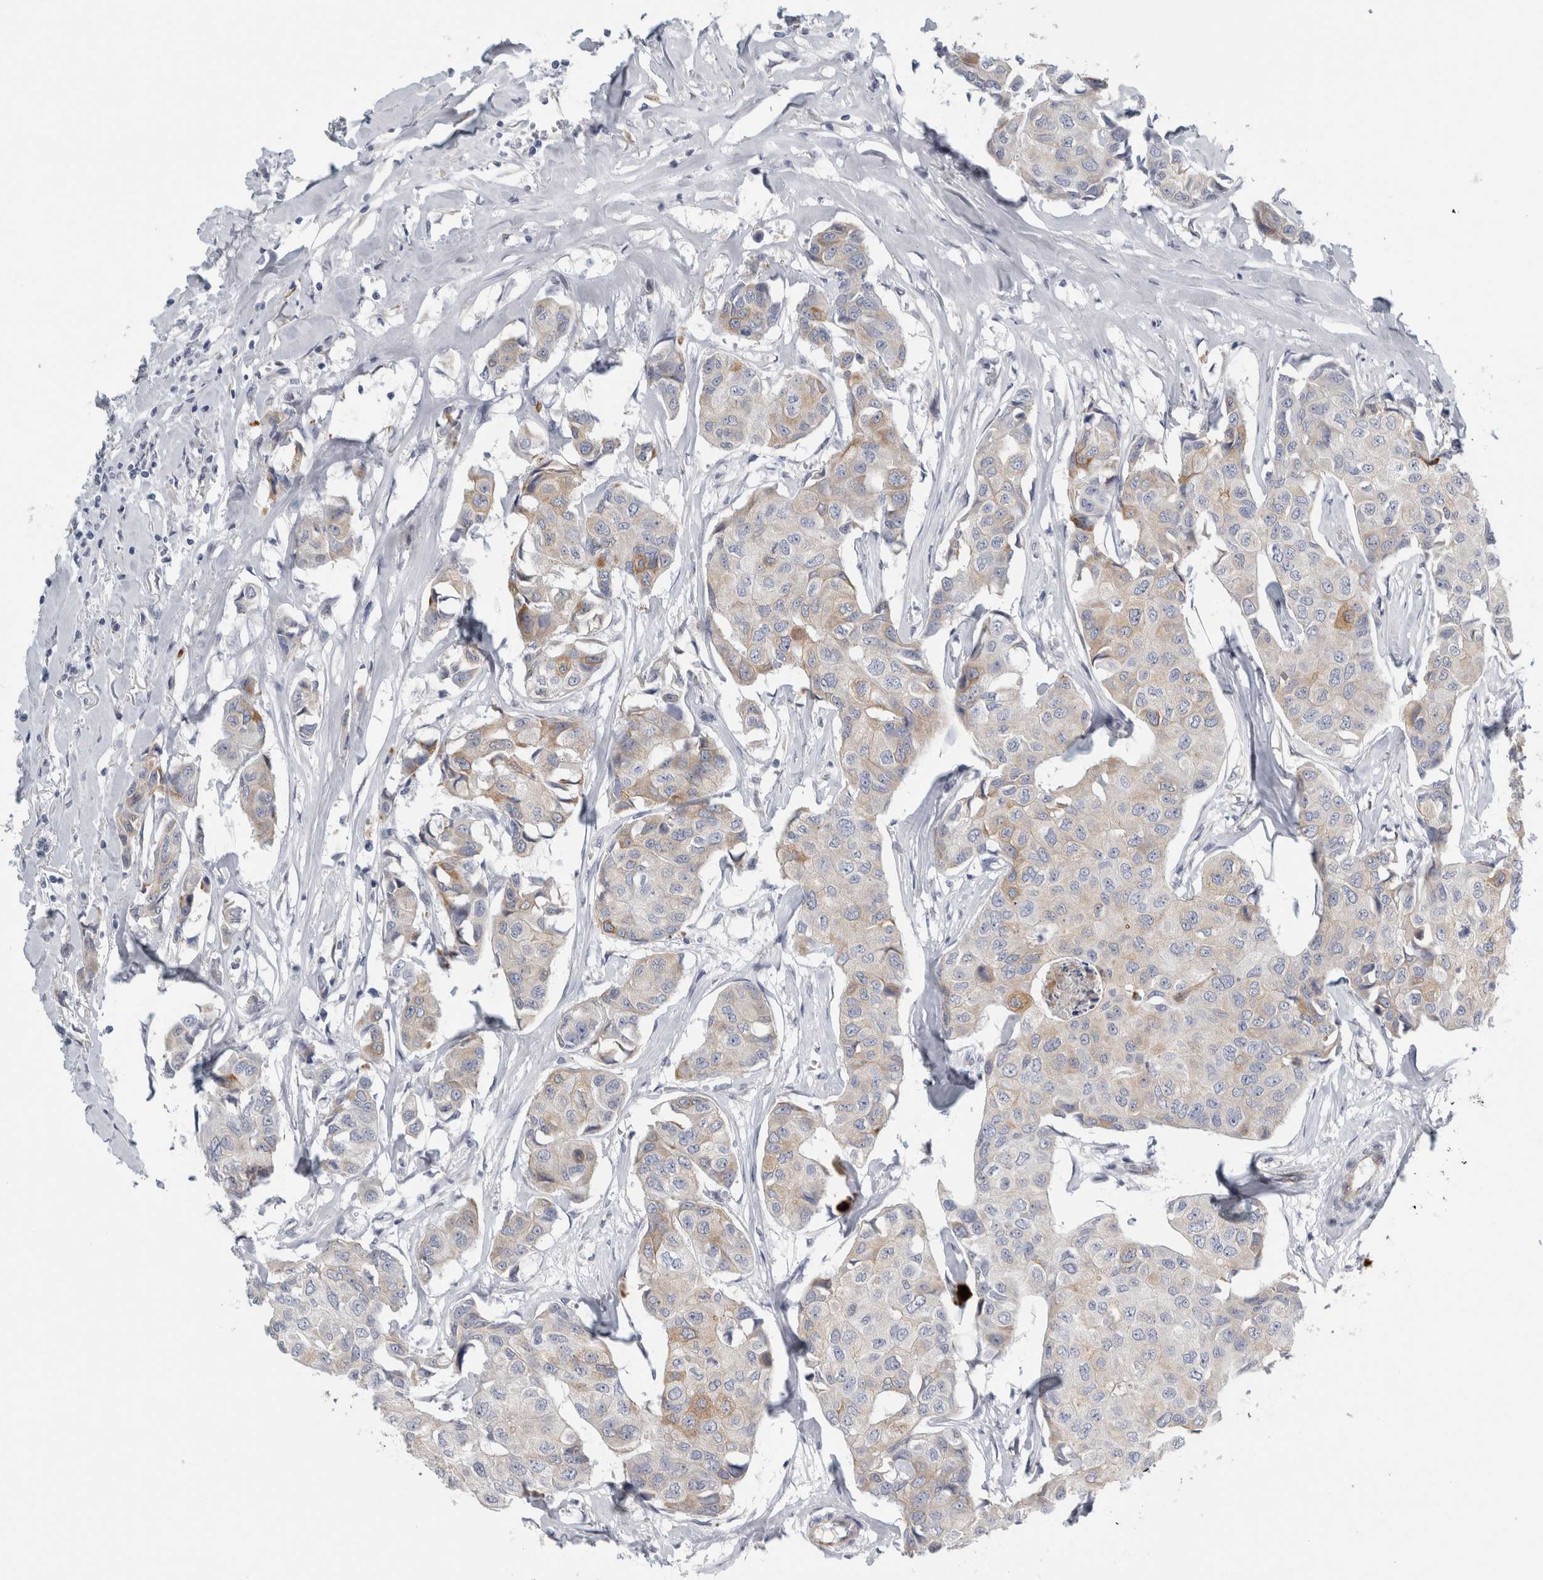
{"staining": {"intensity": "weak", "quantity": "<25%", "location": "cytoplasmic/membranous"}, "tissue": "breast cancer", "cell_type": "Tumor cells", "image_type": "cancer", "snomed": [{"axis": "morphology", "description": "Duct carcinoma"}, {"axis": "topography", "description": "Breast"}], "caption": "This is a micrograph of IHC staining of breast cancer, which shows no expression in tumor cells.", "gene": "B3GNT3", "patient": {"sex": "female", "age": 80}}